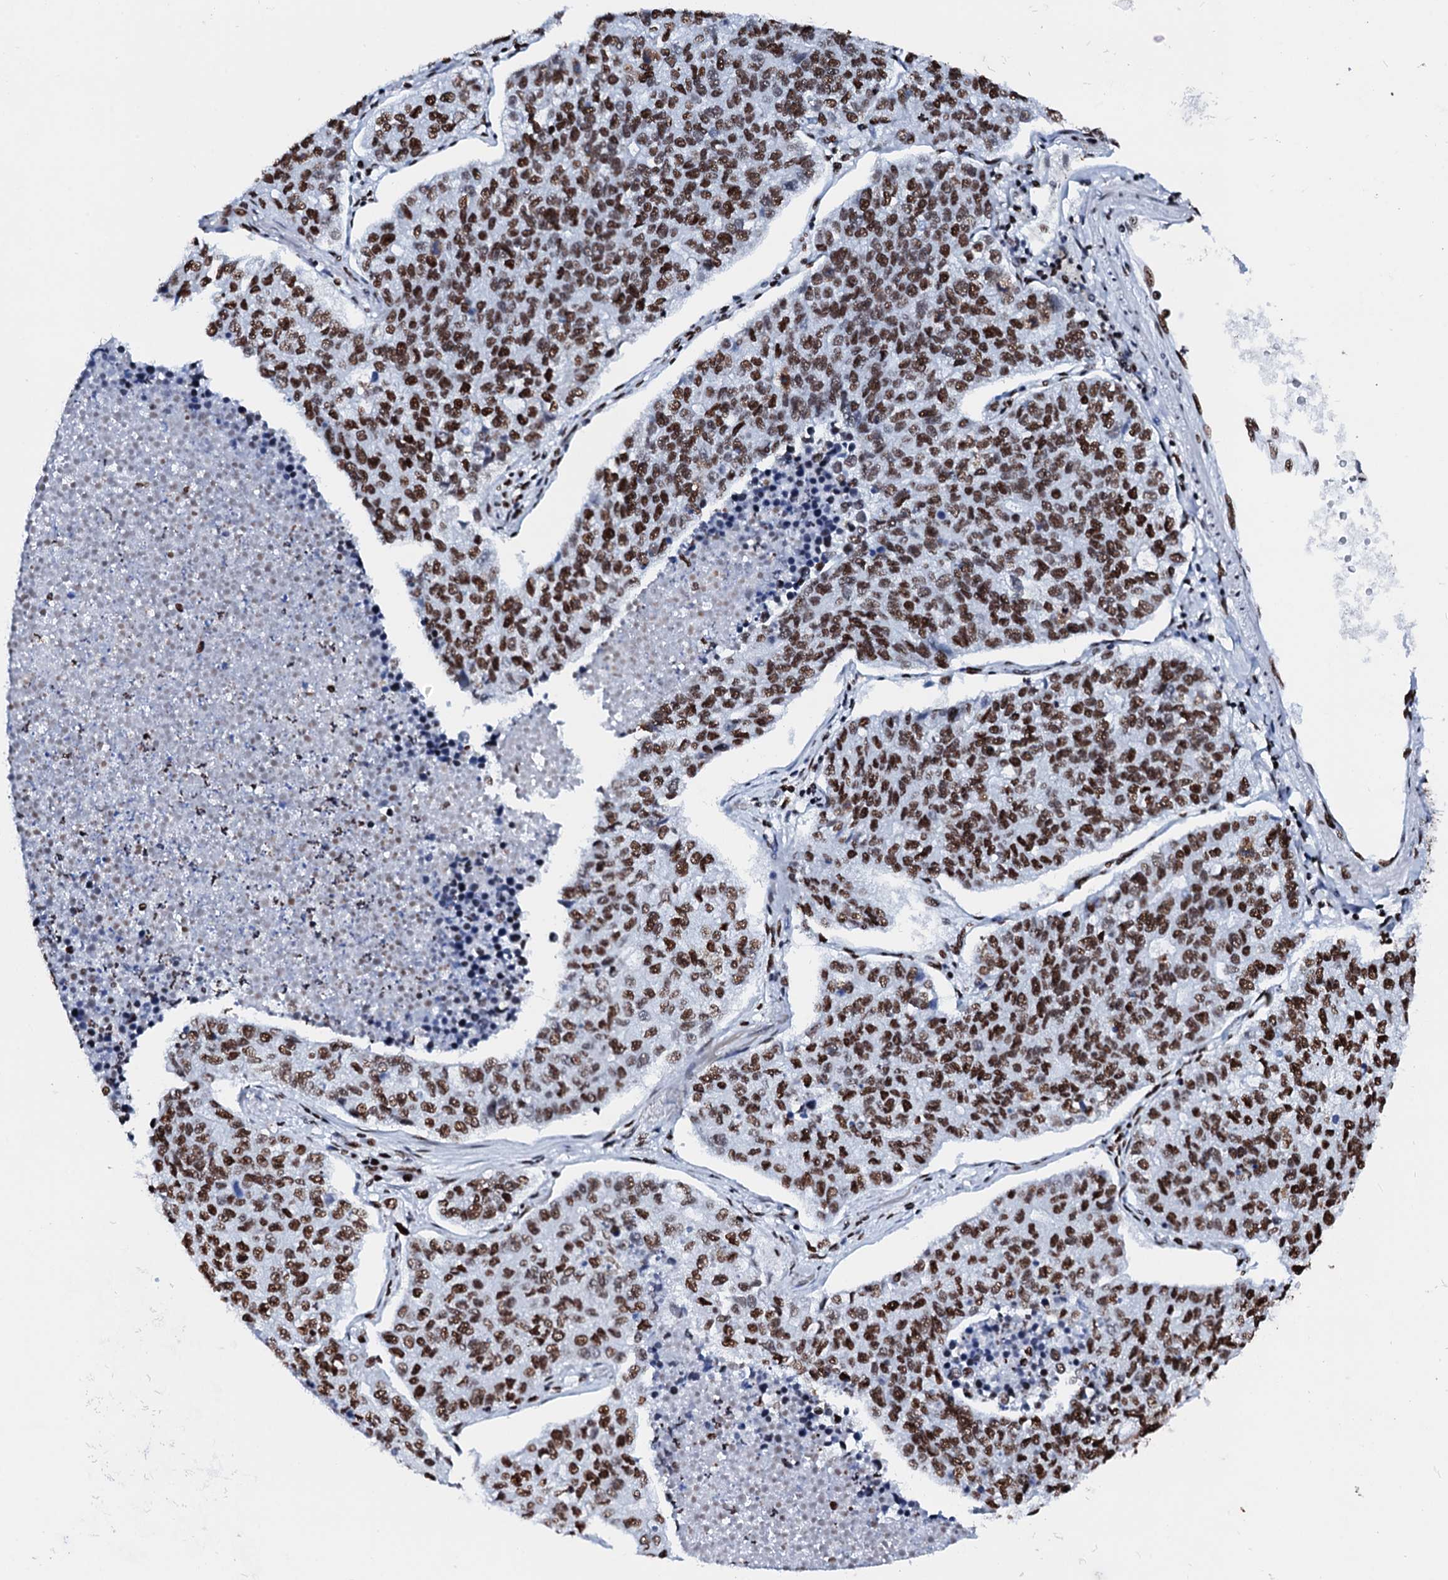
{"staining": {"intensity": "strong", "quantity": ">75%", "location": "nuclear"}, "tissue": "lung cancer", "cell_type": "Tumor cells", "image_type": "cancer", "snomed": [{"axis": "morphology", "description": "Adenocarcinoma, NOS"}, {"axis": "topography", "description": "Lung"}], "caption": "High-magnification brightfield microscopy of lung adenocarcinoma stained with DAB (3,3'-diaminobenzidine) (brown) and counterstained with hematoxylin (blue). tumor cells exhibit strong nuclear expression is present in about>75% of cells.", "gene": "RALY", "patient": {"sex": "male", "age": 49}}